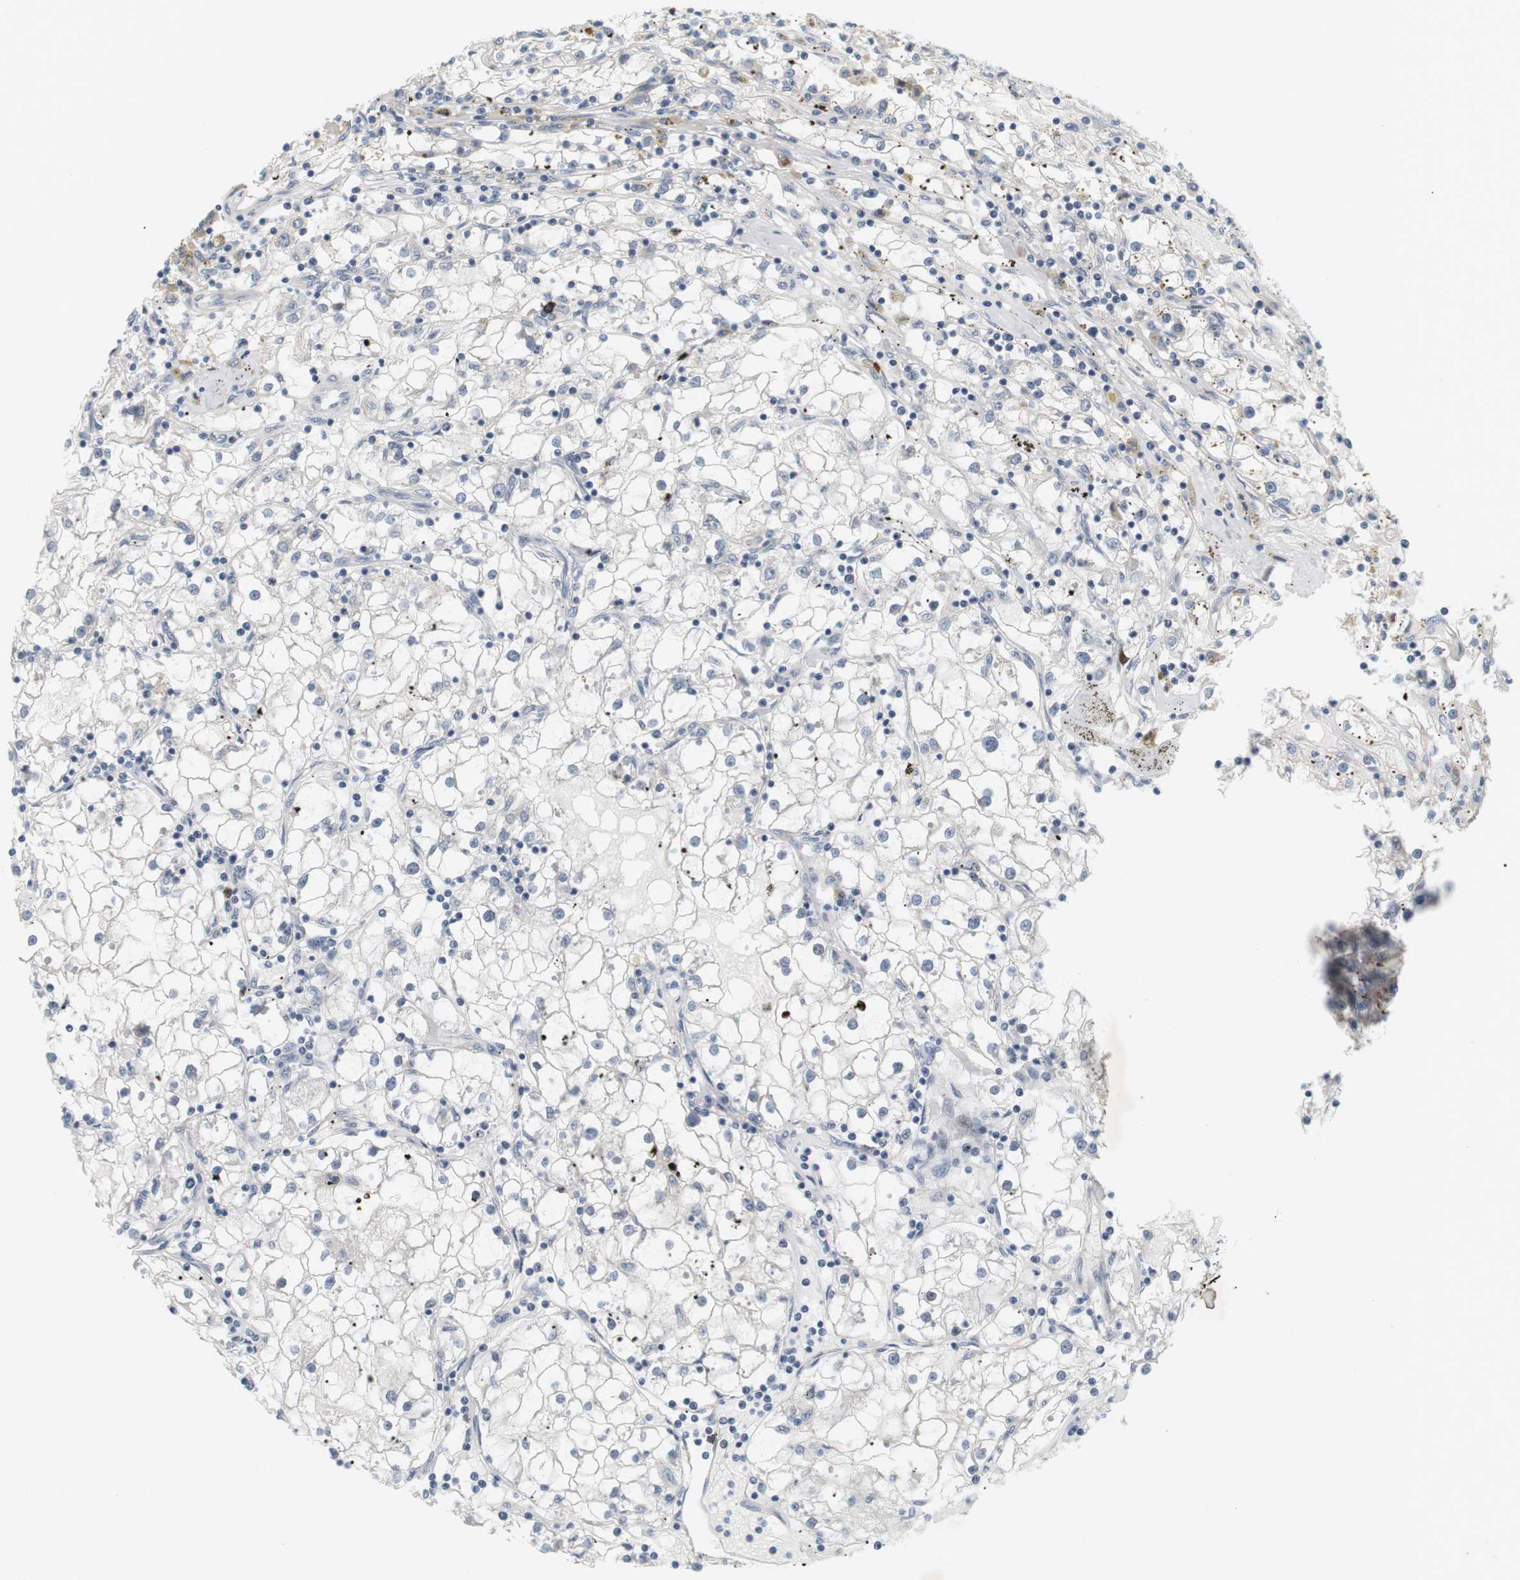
{"staining": {"intensity": "moderate", "quantity": "<25%", "location": "cytoplasmic/membranous"}, "tissue": "renal cancer", "cell_type": "Tumor cells", "image_type": "cancer", "snomed": [{"axis": "morphology", "description": "Adenocarcinoma, NOS"}, {"axis": "topography", "description": "Kidney"}], "caption": "Adenocarcinoma (renal) stained with a brown dye exhibits moderate cytoplasmic/membranous positive positivity in about <25% of tumor cells.", "gene": "EVA1C", "patient": {"sex": "male", "age": 56}}